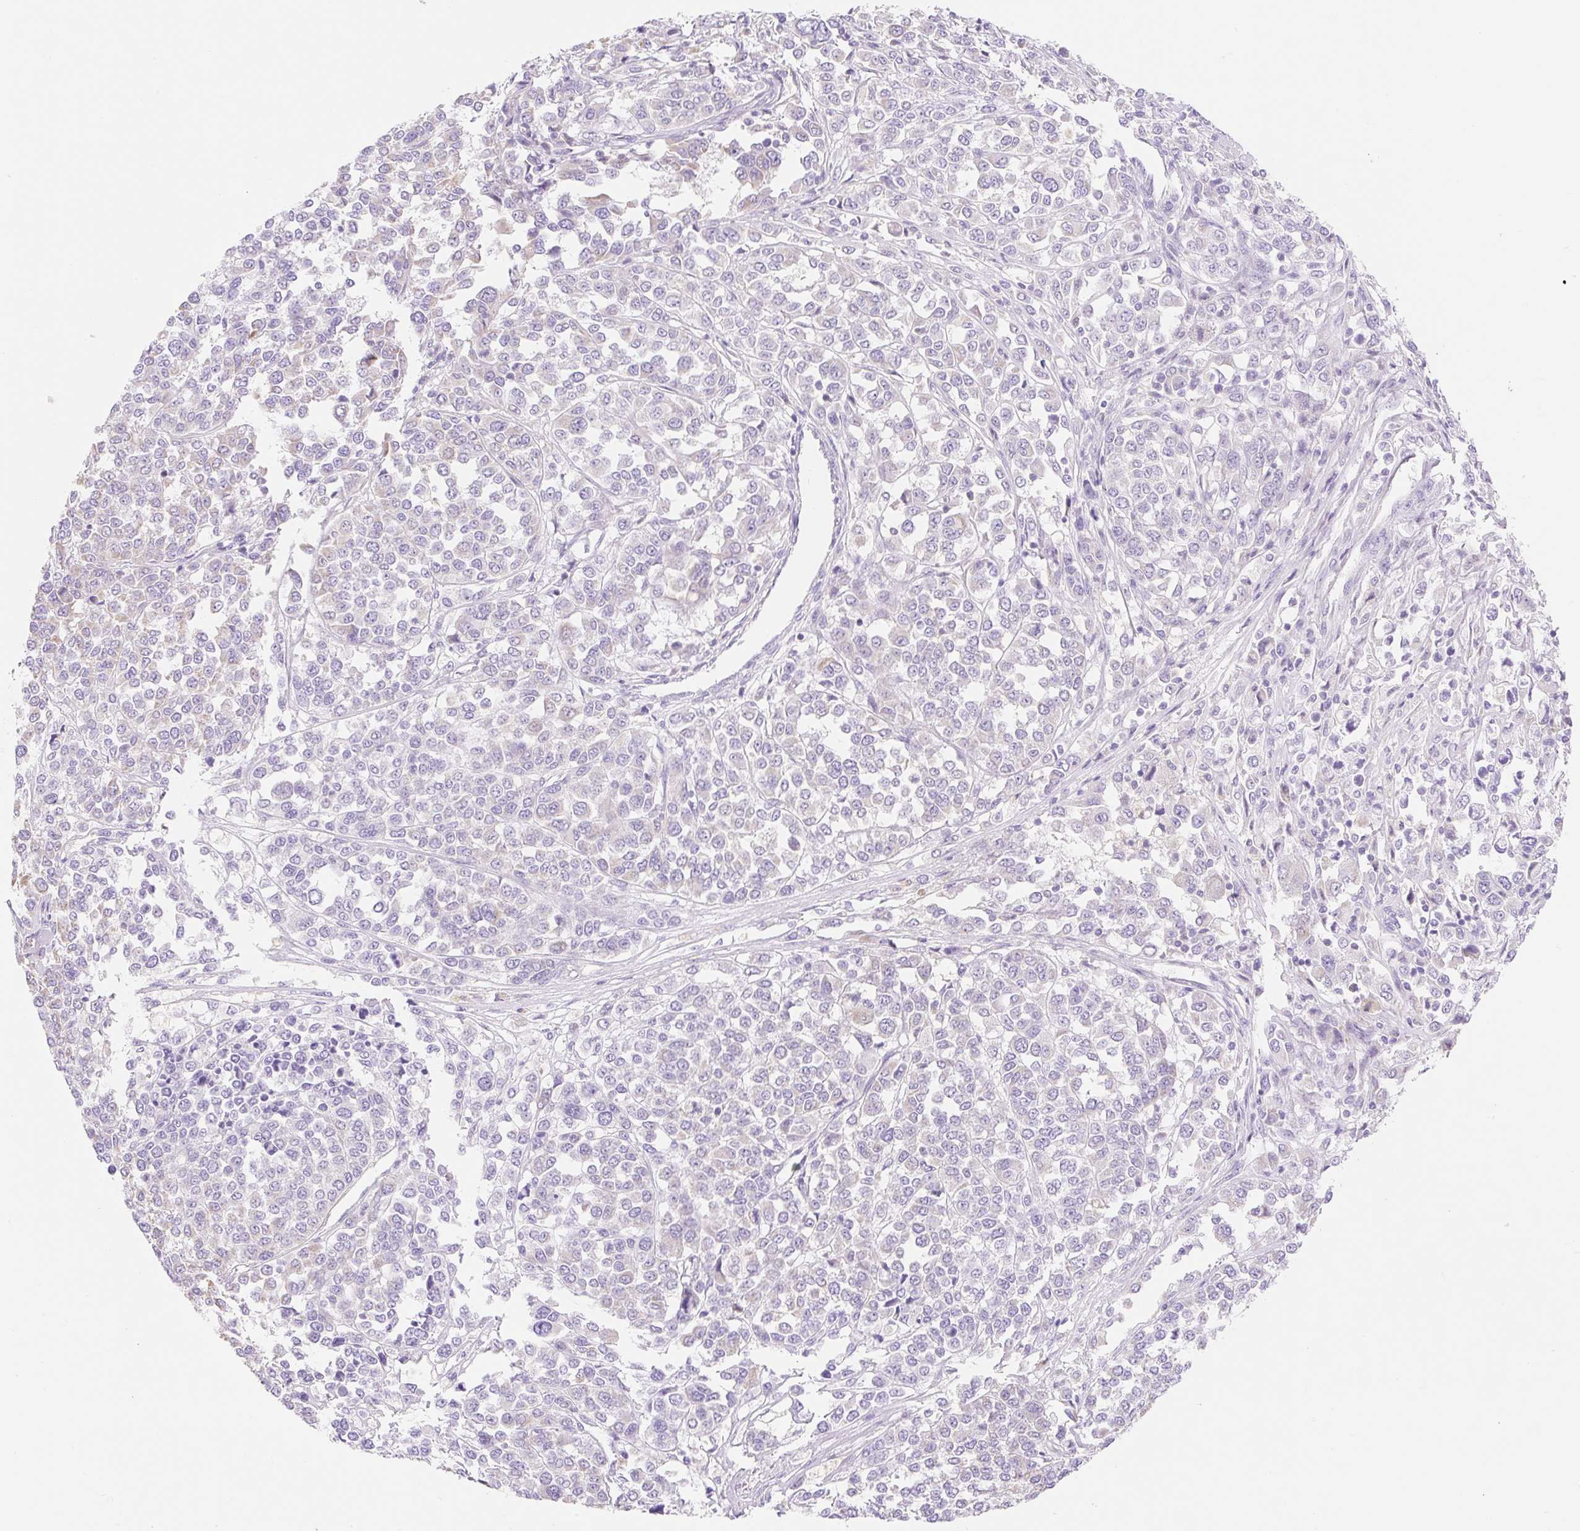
{"staining": {"intensity": "negative", "quantity": "none", "location": "none"}, "tissue": "melanoma", "cell_type": "Tumor cells", "image_type": "cancer", "snomed": [{"axis": "morphology", "description": "Malignant melanoma, Metastatic site"}, {"axis": "topography", "description": "Lymph node"}], "caption": "The histopathology image demonstrates no staining of tumor cells in malignant melanoma (metastatic site).", "gene": "DHX35", "patient": {"sex": "male", "age": 44}}